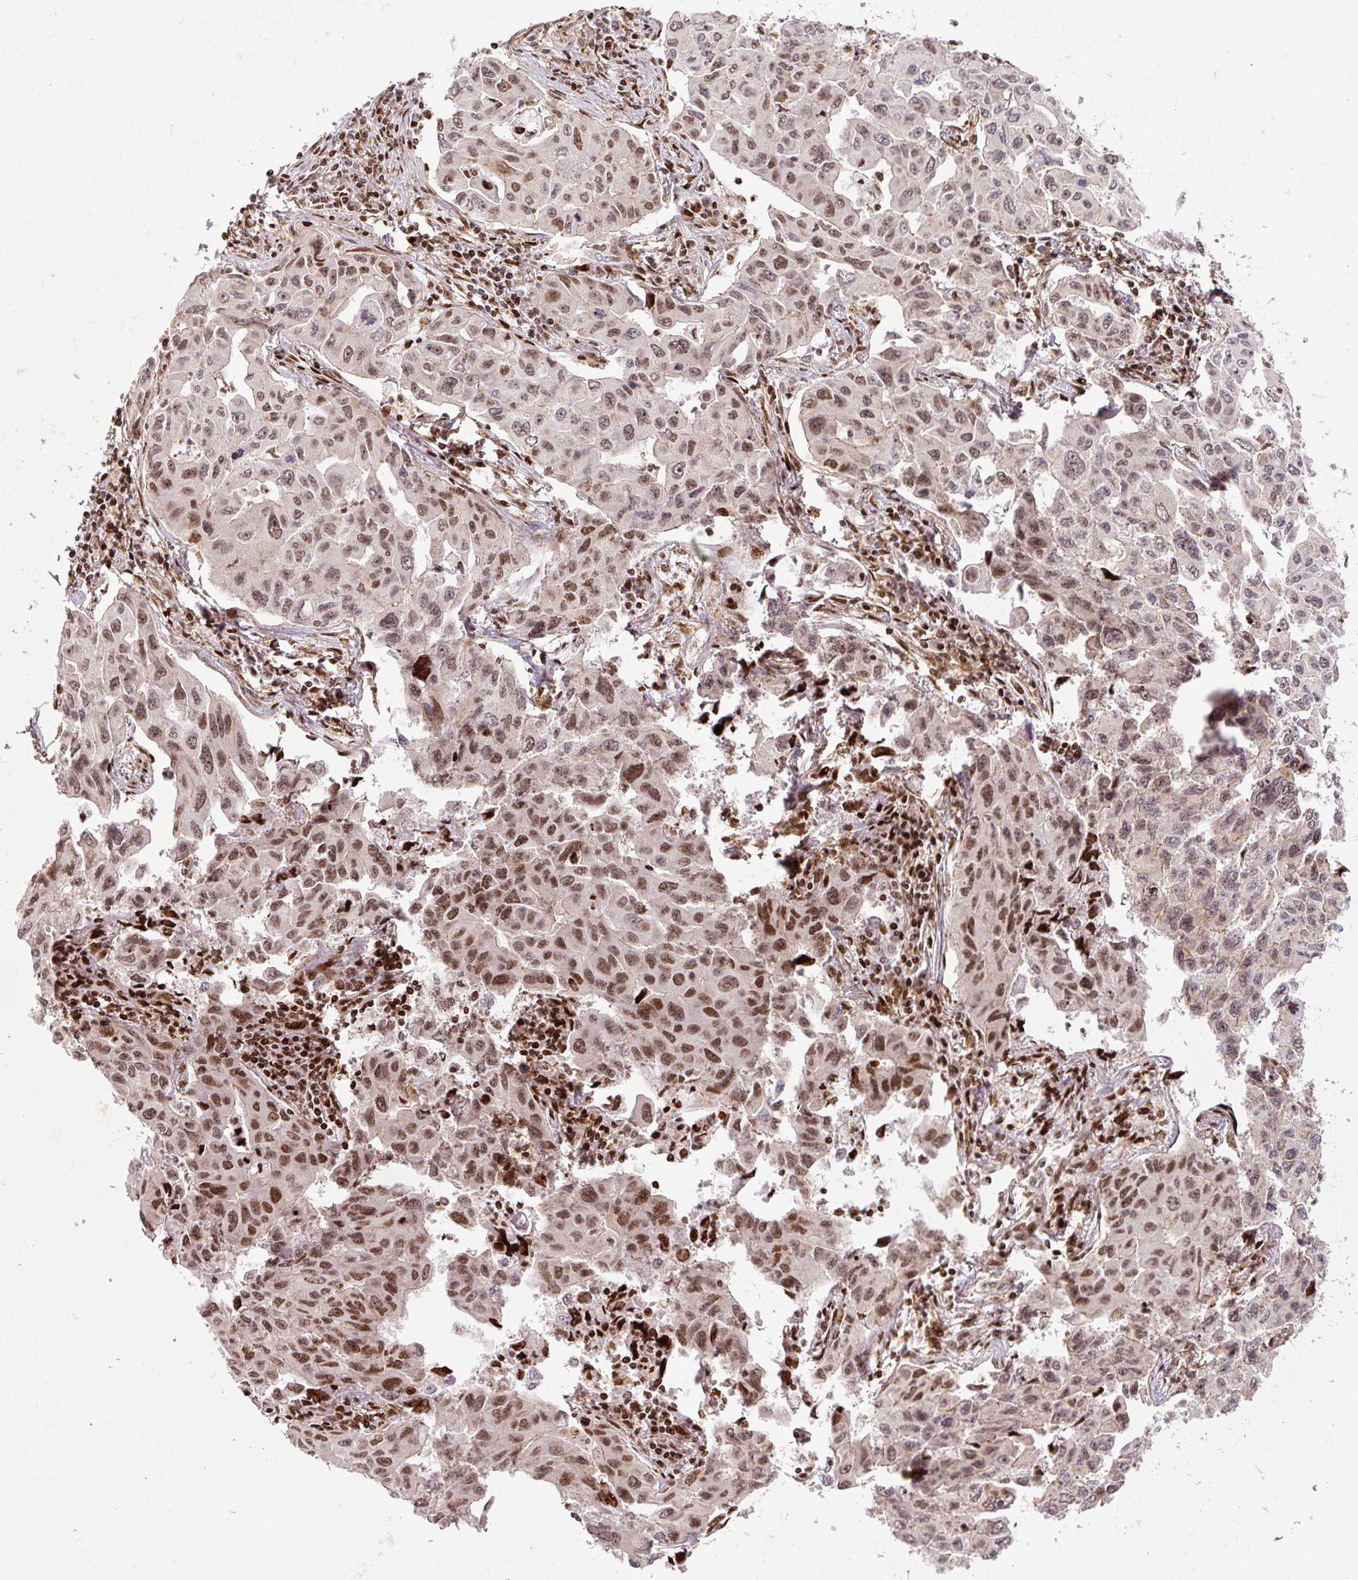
{"staining": {"intensity": "moderate", "quantity": ">75%", "location": "nuclear"}, "tissue": "lung cancer", "cell_type": "Tumor cells", "image_type": "cancer", "snomed": [{"axis": "morphology", "description": "Adenocarcinoma, NOS"}, {"axis": "topography", "description": "Lung"}], "caption": "Adenocarcinoma (lung) was stained to show a protein in brown. There is medium levels of moderate nuclear staining in about >75% of tumor cells.", "gene": "PYDC2", "patient": {"sex": "male", "age": 64}}